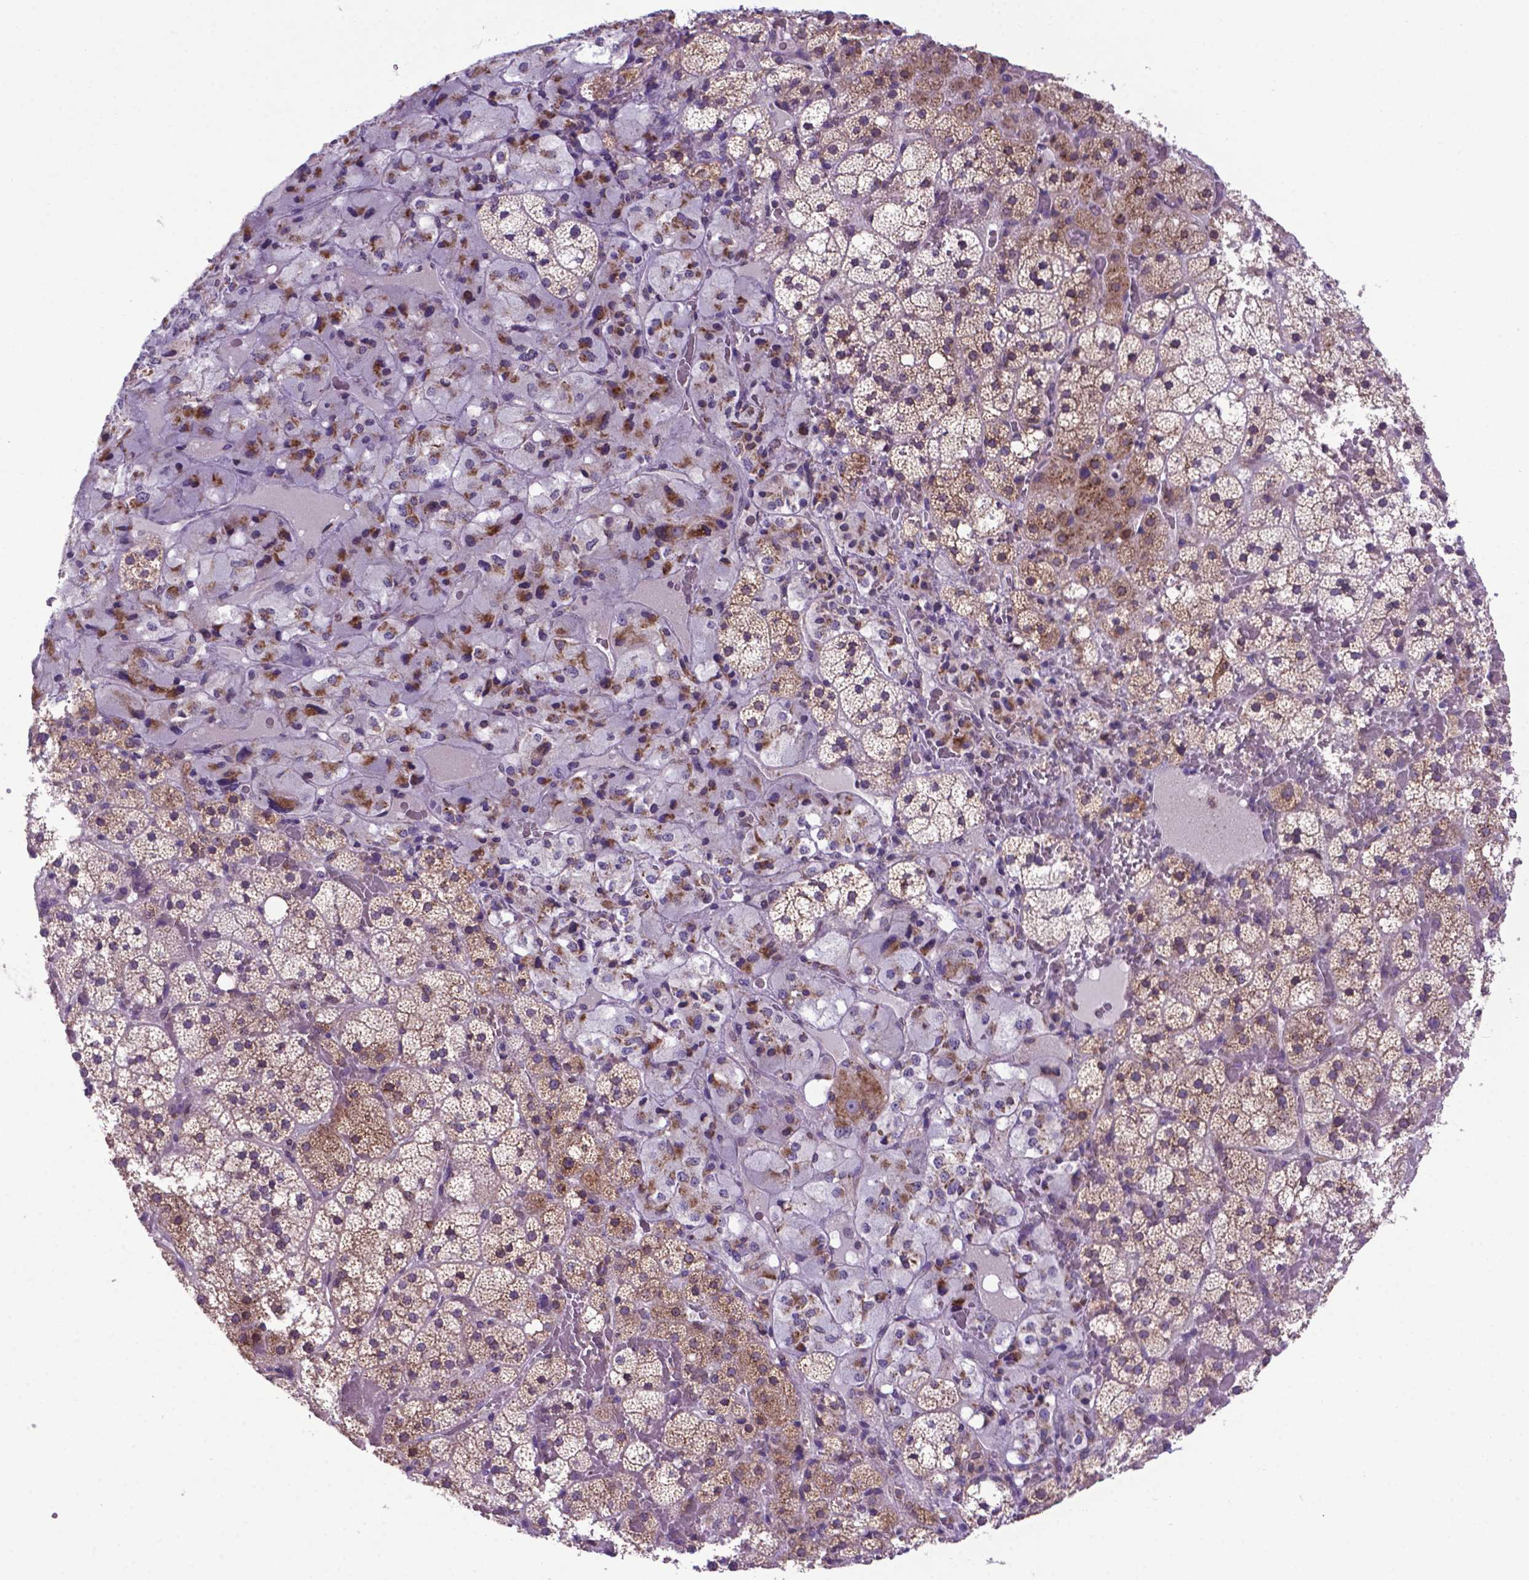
{"staining": {"intensity": "moderate", "quantity": "25%-75%", "location": "cytoplasmic/membranous"}, "tissue": "adrenal gland", "cell_type": "Glandular cells", "image_type": "normal", "snomed": [{"axis": "morphology", "description": "Normal tissue, NOS"}, {"axis": "topography", "description": "Adrenal gland"}], "caption": "DAB immunohistochemical staining of benign human adrenal gland reveals moderate cytoplasmic/membranous protein expression in about 25%-75% of glandular cells.", "gene": "ENSG00000269590", "patient": {"sex": "male", "age": 53}}